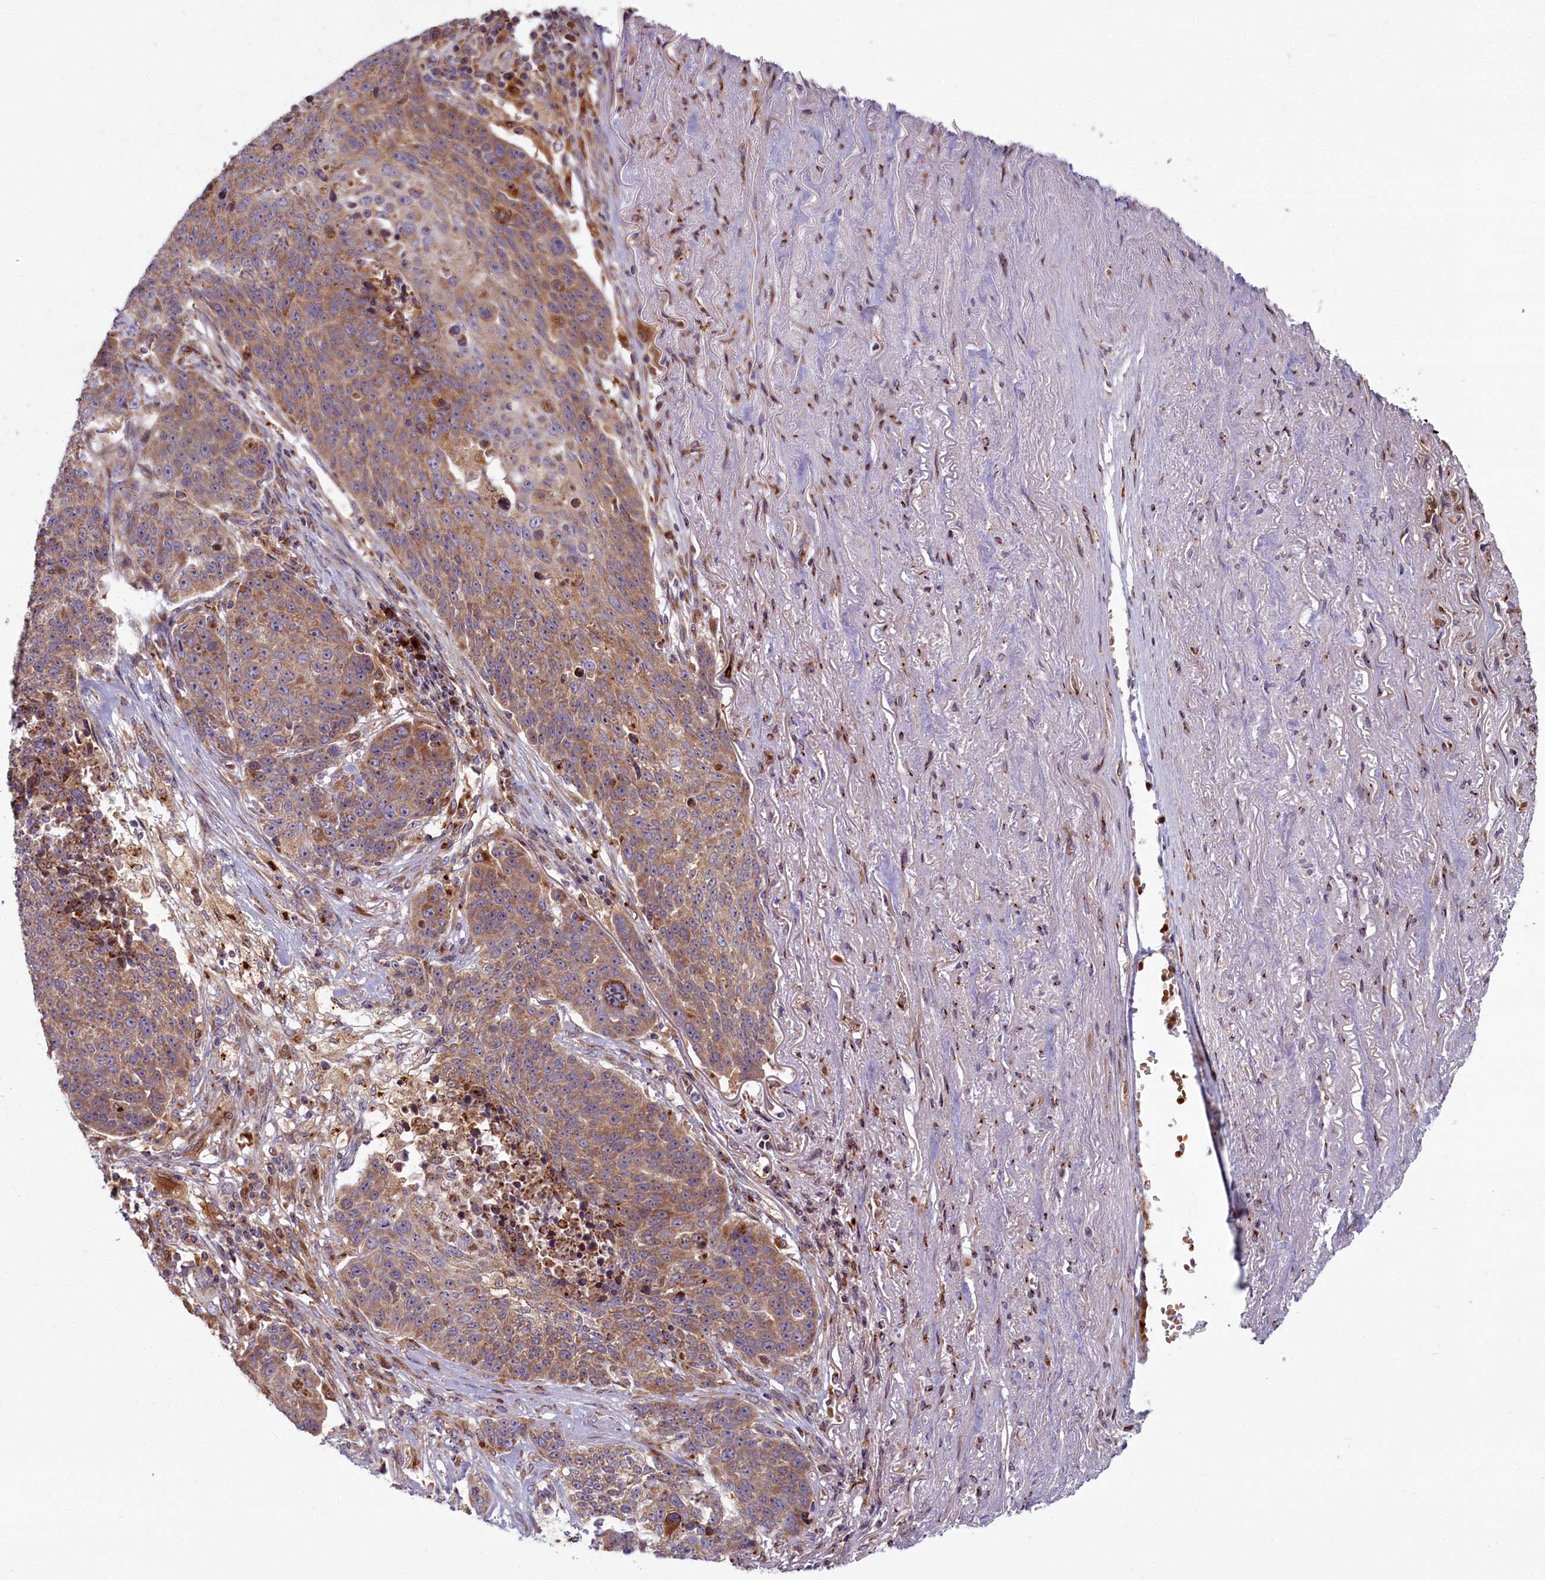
{"staining": {"intensity": "moderate", "quantity": ">75%", "location": "cytoplasmic/membranous"}, "tissue": "lung cancer", "cell_type": "Tumor cells", "image_type": "cancer", "snomed": [{"axis": "morphology", "description": "Normal tissue, NOS"}, {"axis": "morphology", "description": "Squamous cell carcinoma, NOS"}, {"axis": "topography", "description": "Lymph node"}, {"axis": "topography", "description": "Lung"}], "caption": "Approximately >75% of tumor cells in lung cancer (squamous cell carcinoma) display moderate cytoplasmic/membranous protein expression as visualized by brown immunohistochemical staining.", "gene": "BLVRB", "patient": {"sex": "male", "age": 66}}